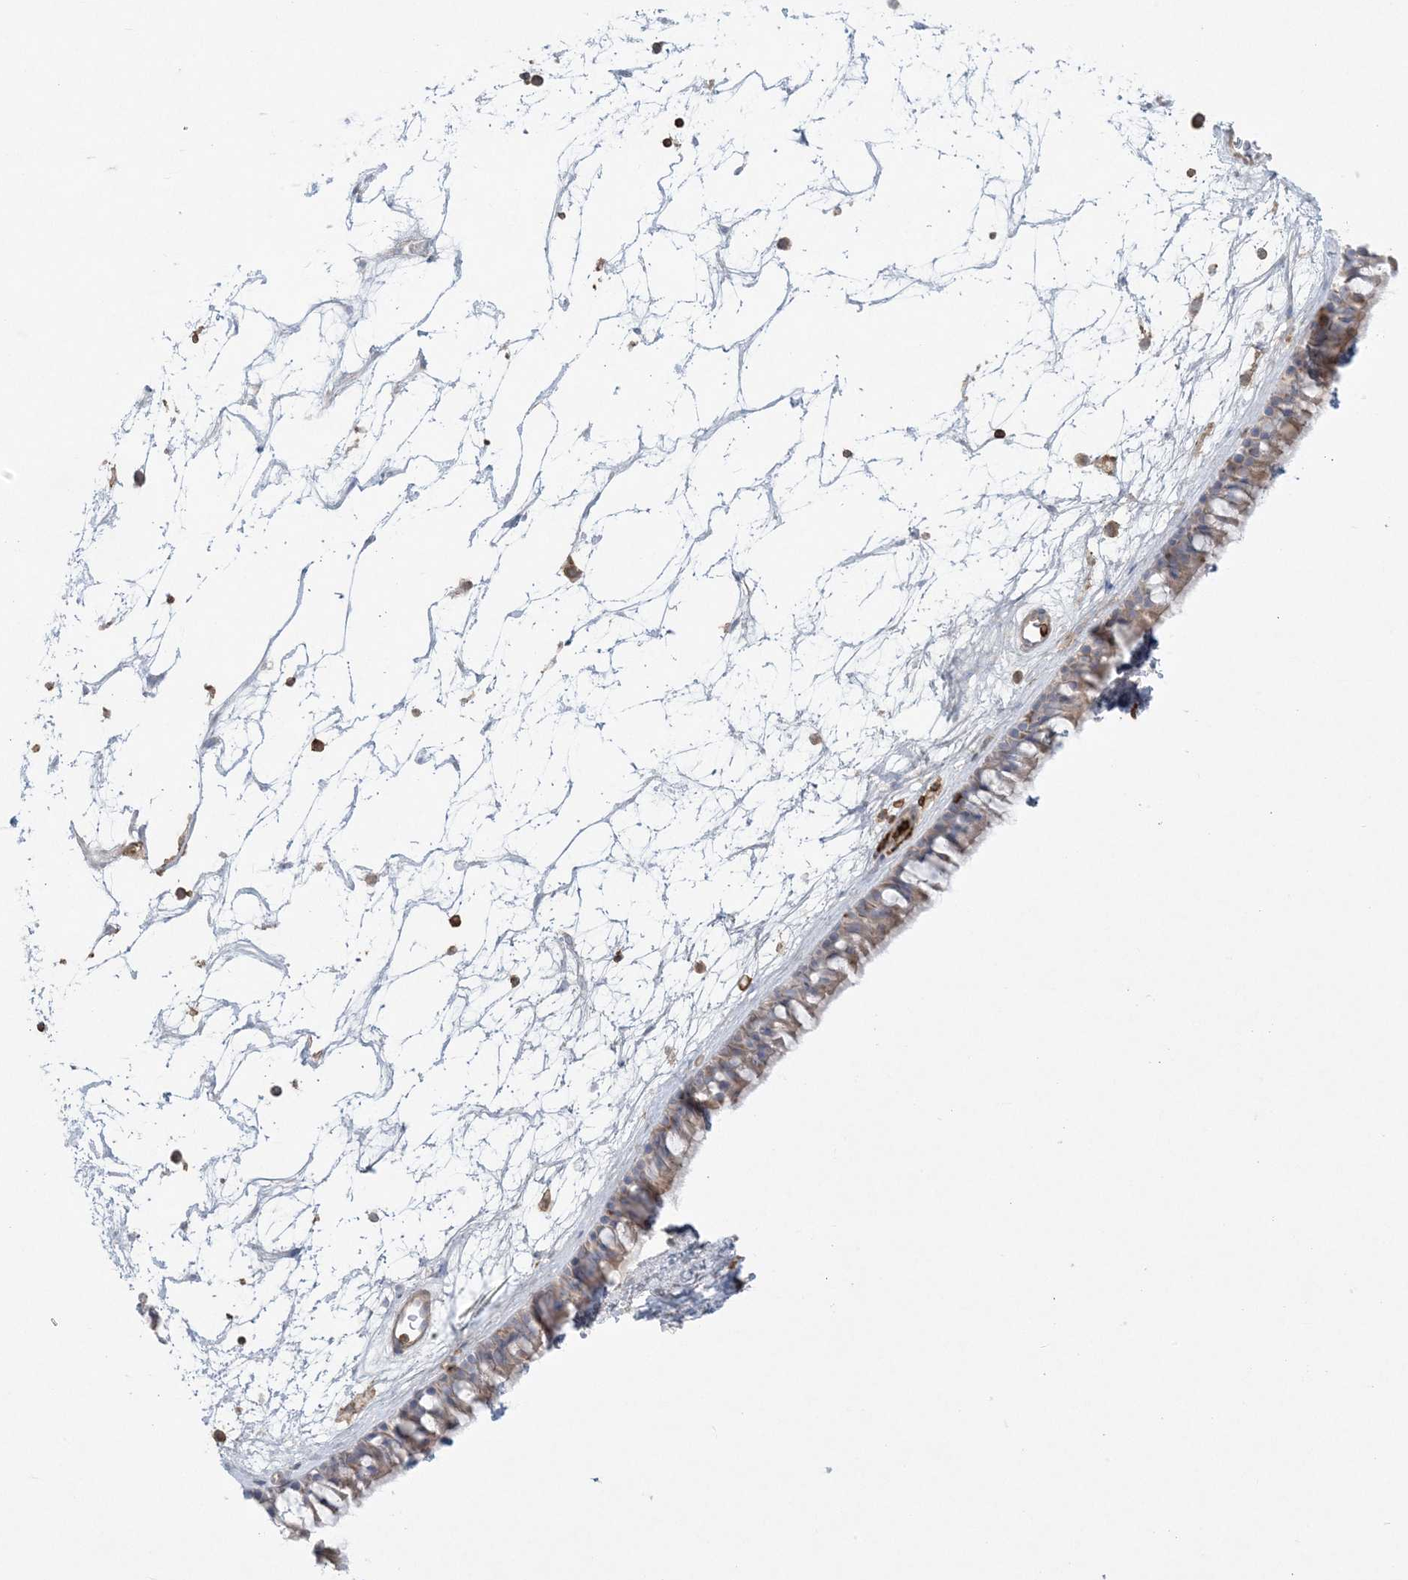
{"staining": {"intensity": "weak", "quantity": "<25%", "location": "cytoplasmic/membranous"}, "tissue": "nasopharynx", "cell_type": "Respiratory epithelial cells", "image_type": "normal", "snomed": [{"axis": "morphology", "description": "Normal tissue, NOS"}, {"axis": "topography", "description": "Nasopharynx"}], "caption": "This is an immunohistochemistry (IHC) photomicrograph of benign nasopharynx. There is no expression in respiratory epithelial cells.", "gene": "ARHGAP30", "patient": {"sex": "male", "age": 64}}